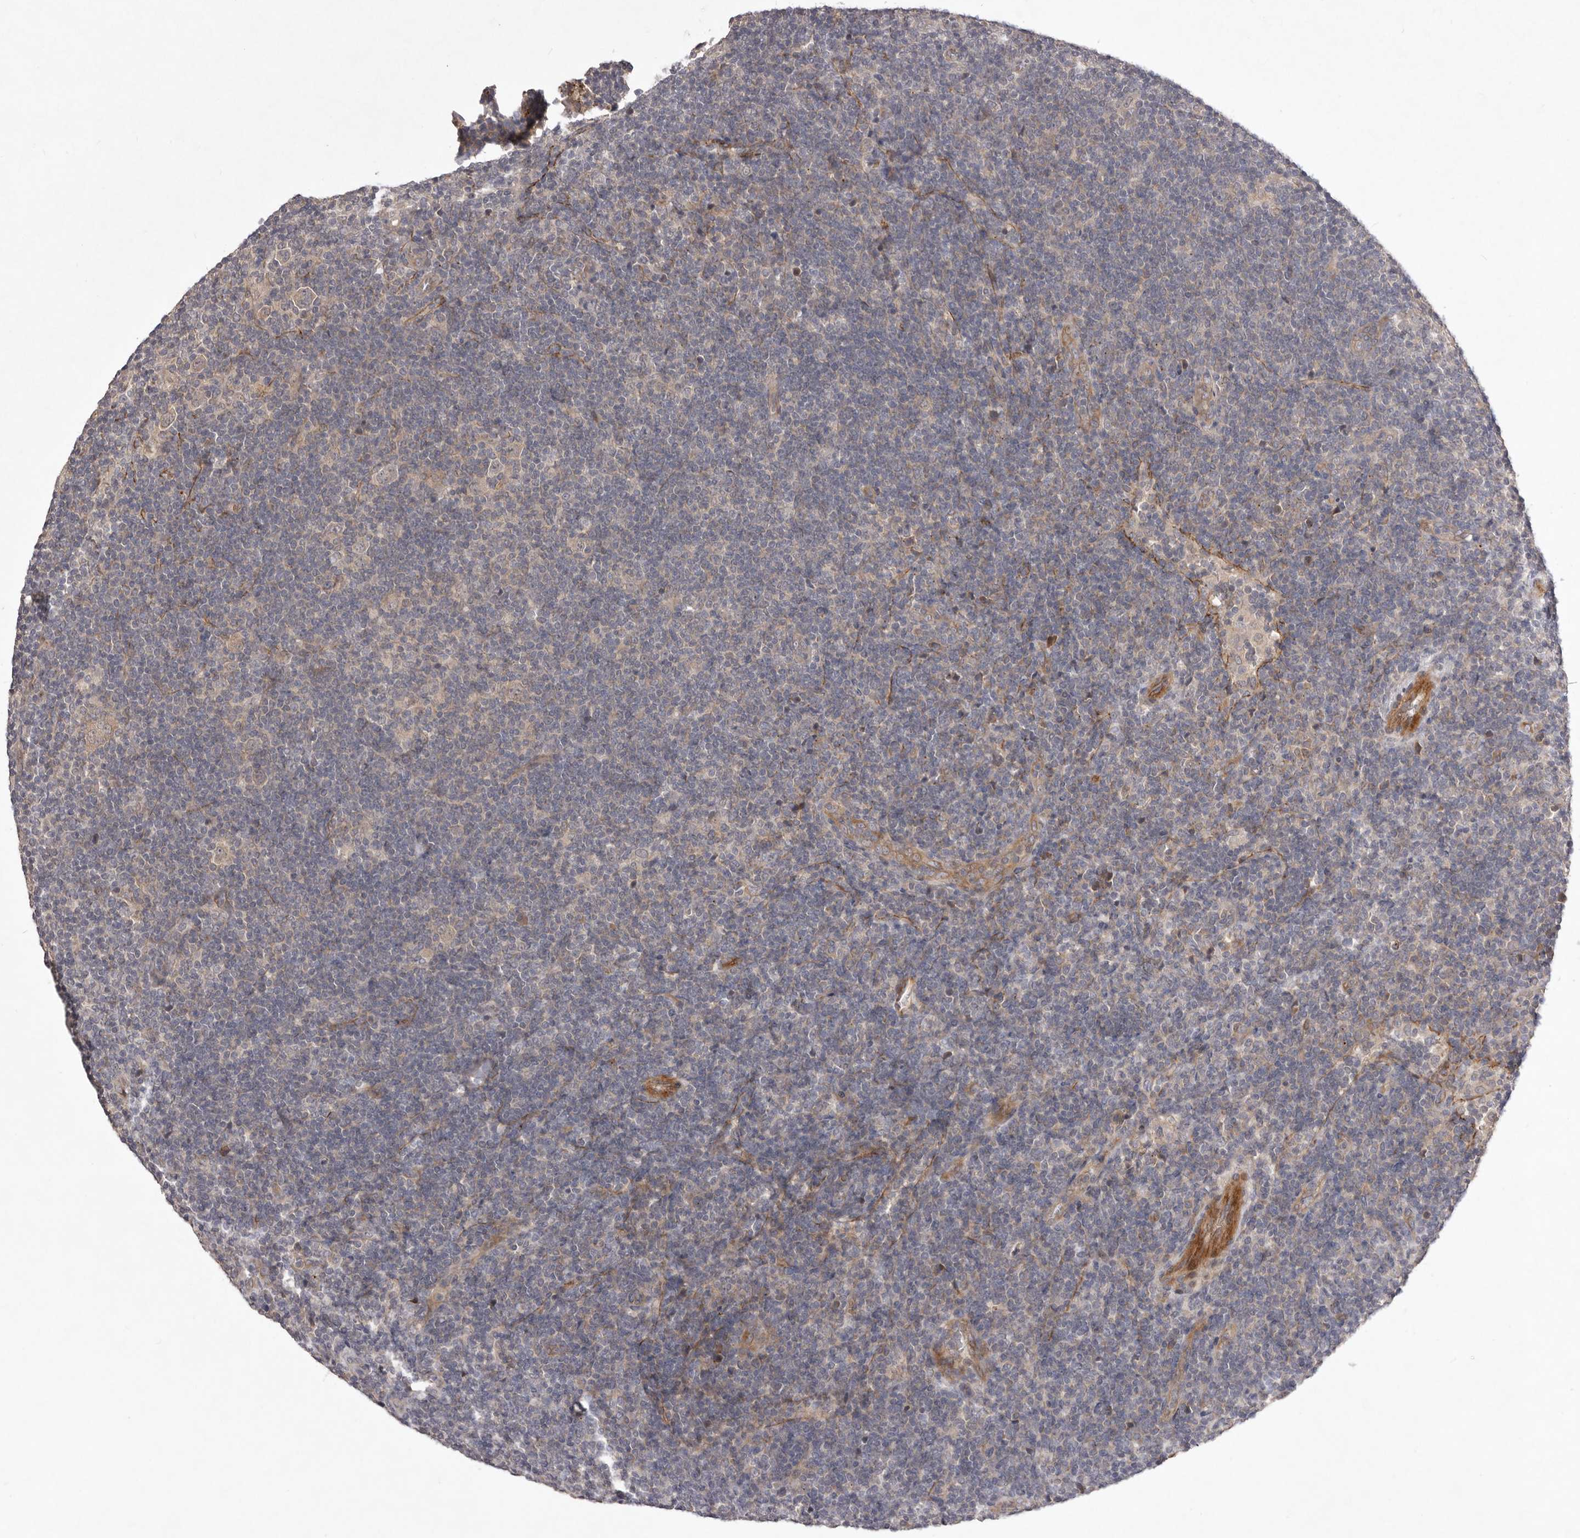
{"staining": {"intensity": "negative", "quantity": "none", "location": "none"}, "tissue": "lymphoma", "cell_type": "Tumor cells", "image_type": "cancer", "snomed": [{"axis": "morphology", "description": "Hodgkin's disease, NOS"}, {"axis": "topography", "description": "Lymph node"}], "caption": "Immunohistochemistry (IHC) photomicrograph of neoplastic tissue: human lymphoma stained with DAB demonstrates no significant protein staining in tumor cells.", "gene": "HBS1L", "patient": {"sex": "female", "age": 57}}